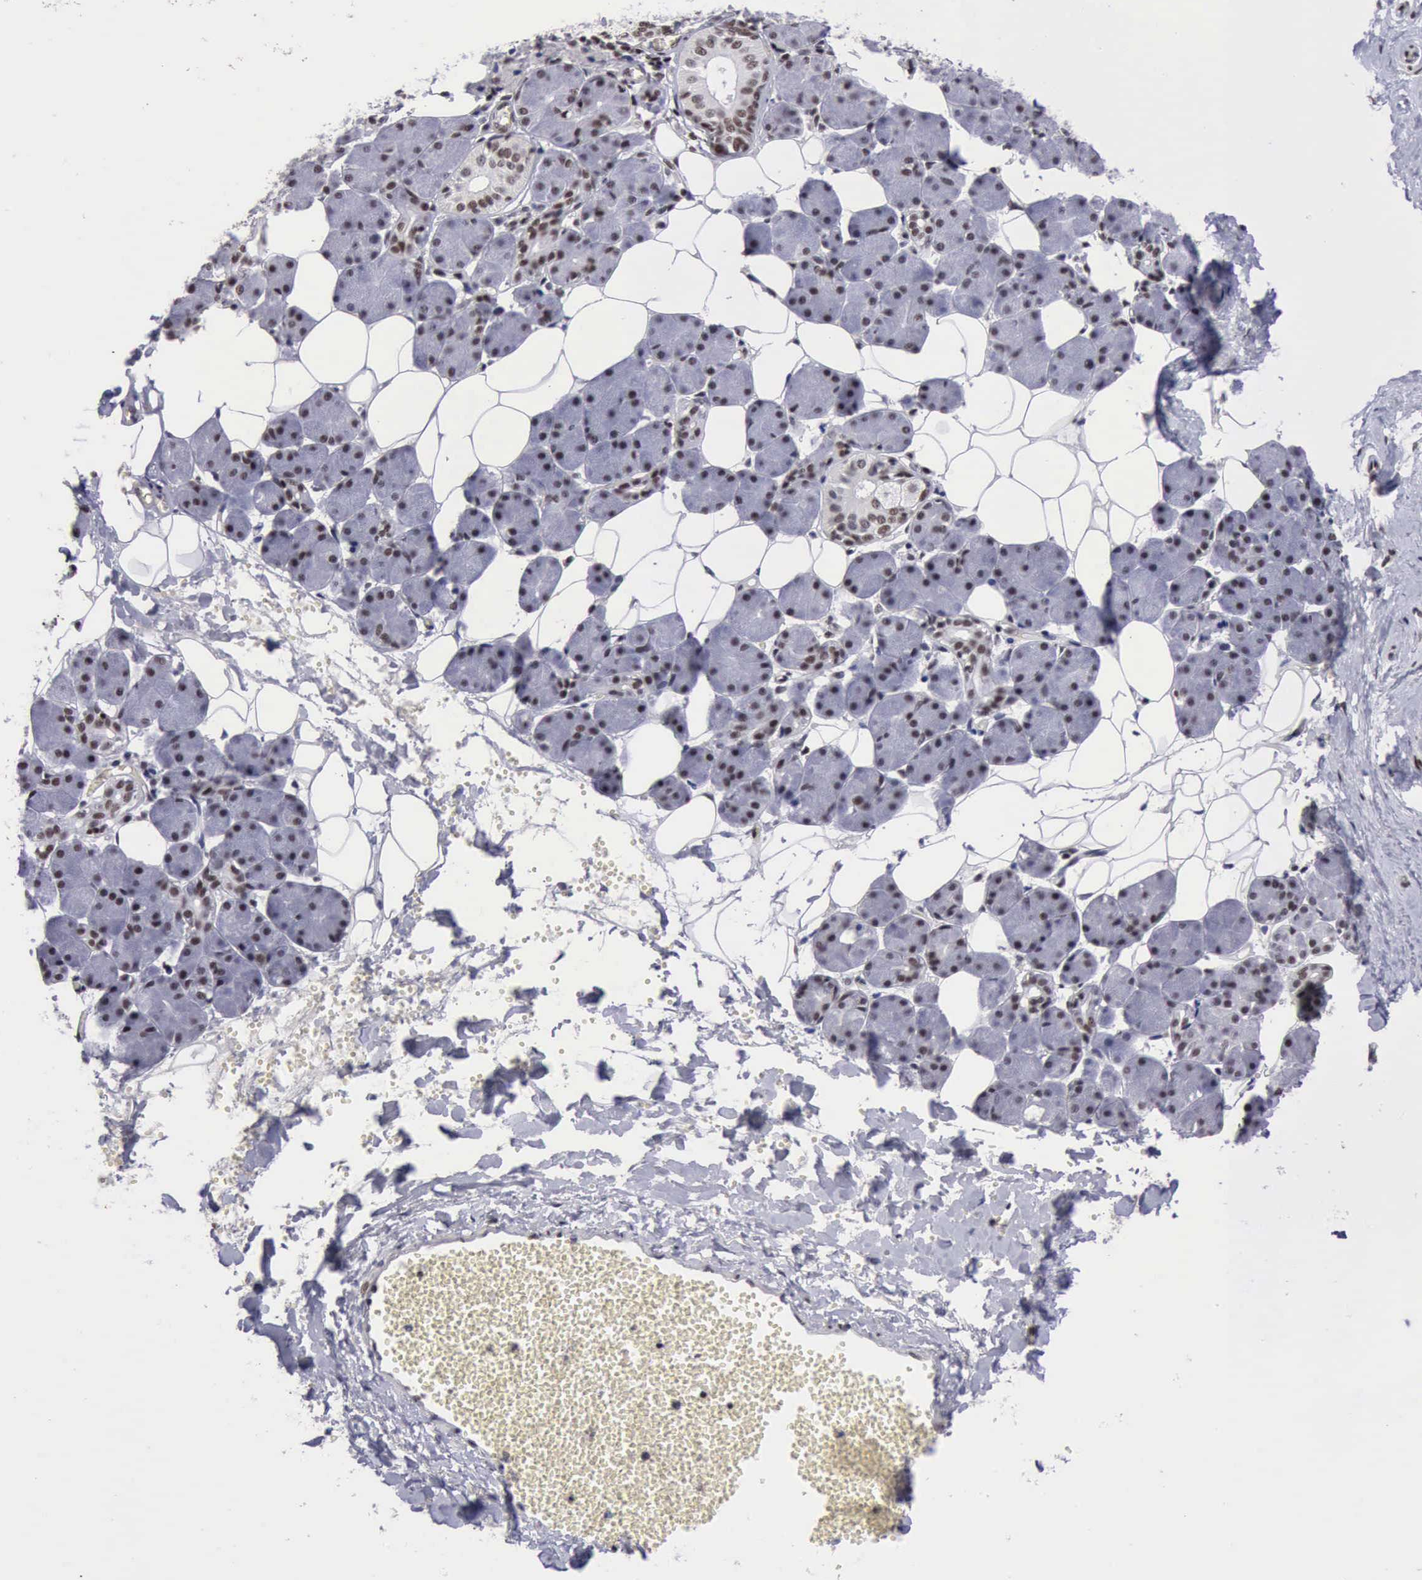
{"staining": {"intensity": "weak", "quantity": "25%-75%", "location": "nuclear"}, "tissue": "salivary gland", "cell_type": "Glandular cells", "image_type": "normal", "snomed": [{"axis": "morphology", "description": "Normal tissue, NOS"}, {"axis": "morphology", "description": "Adenoma, NOS"}, {"axis": "topography", "description": "Salivary gland"}], "caption": "Protein expression analysis of normal salivary gland shows weak nuclear expression in approximately 25%-75% of glandular cells.", "gene": "YY1", "patient": {"sex": "female", "age": 32}}